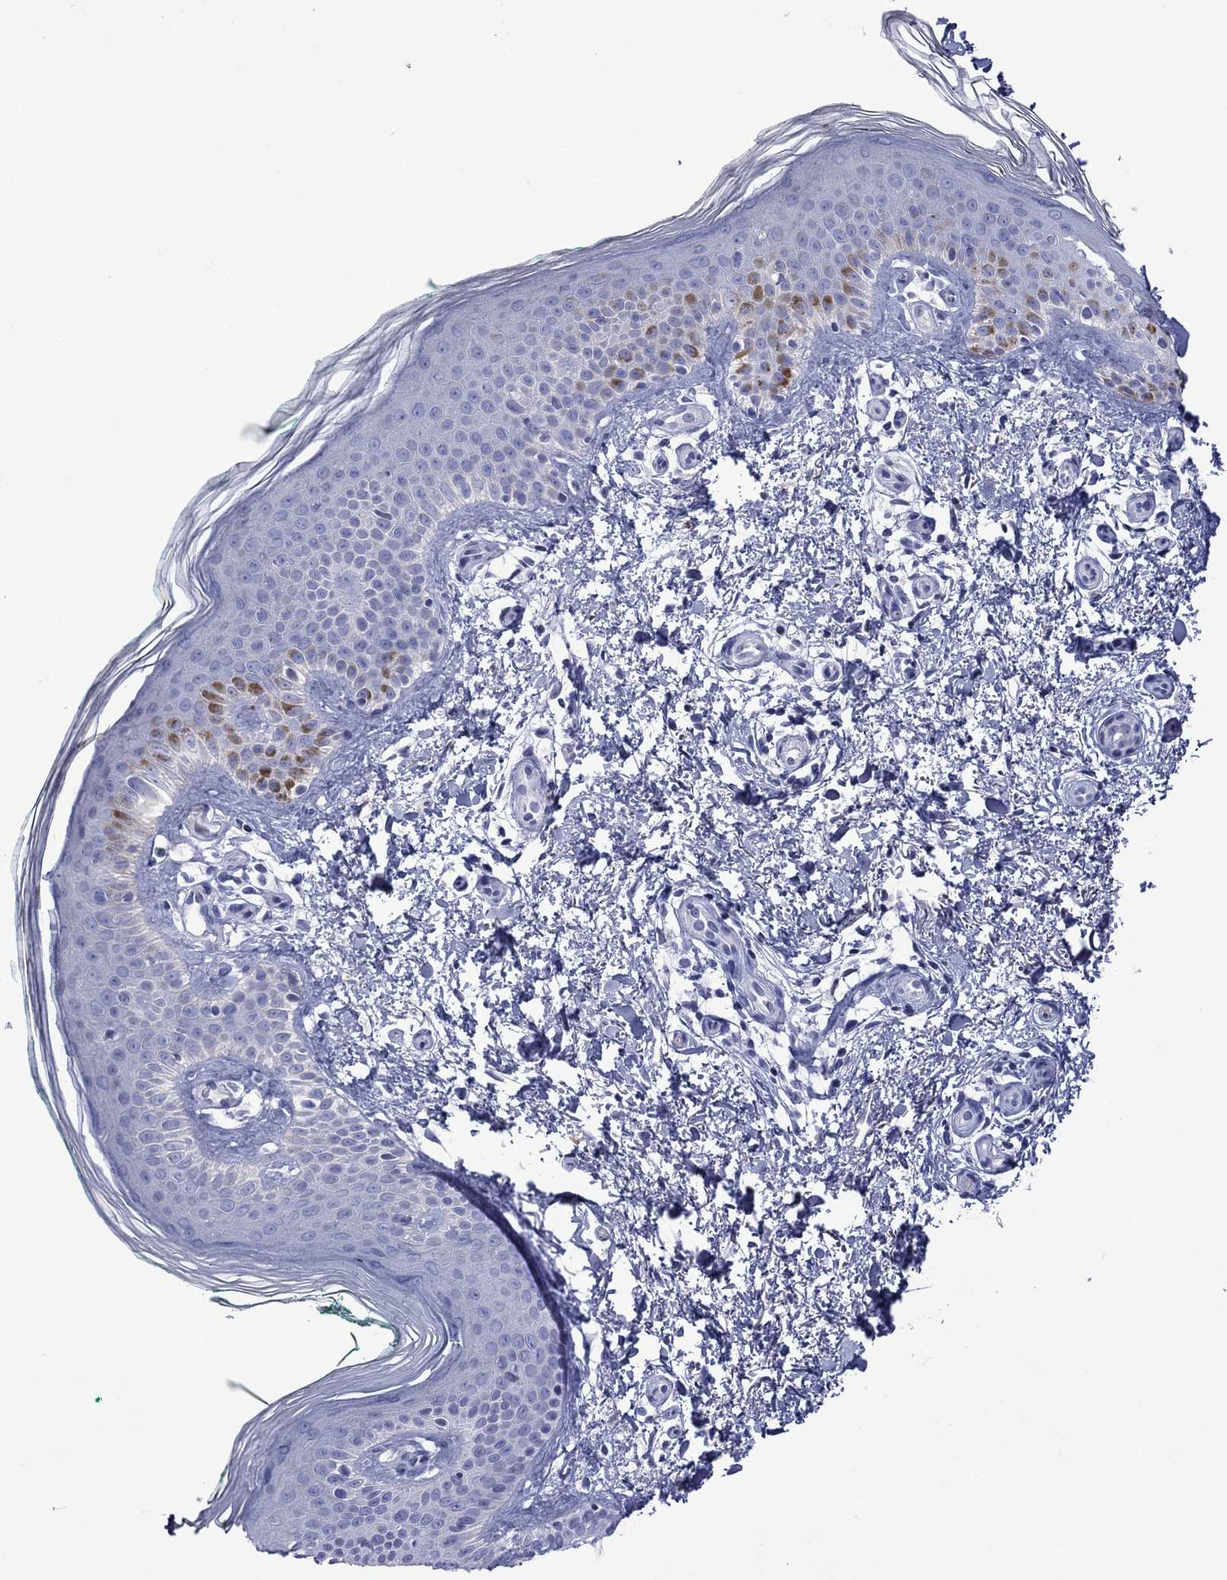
{"staining": {"intensity": "negative", "quantity": "none", "location": "none"}, "tissue": "skin", "cell_type": "Fibroblasts", "image_type": "normal", "snomed": [{"axis": "morphology", "description": "Normal tissue, NOS"}, {"axis": "morphology", "description": "Inflammation, NOS"}, {"axis": "morphology", "description": "Fibrosis, NOS"}, {"axis": "topography", "description": "Skin"}], "caption": "Immunohistochemistry of benign skin shows no staining in fibroblasts.", "gene": "PIWIL1", "patient": {"sex": "male", "age": 71}}